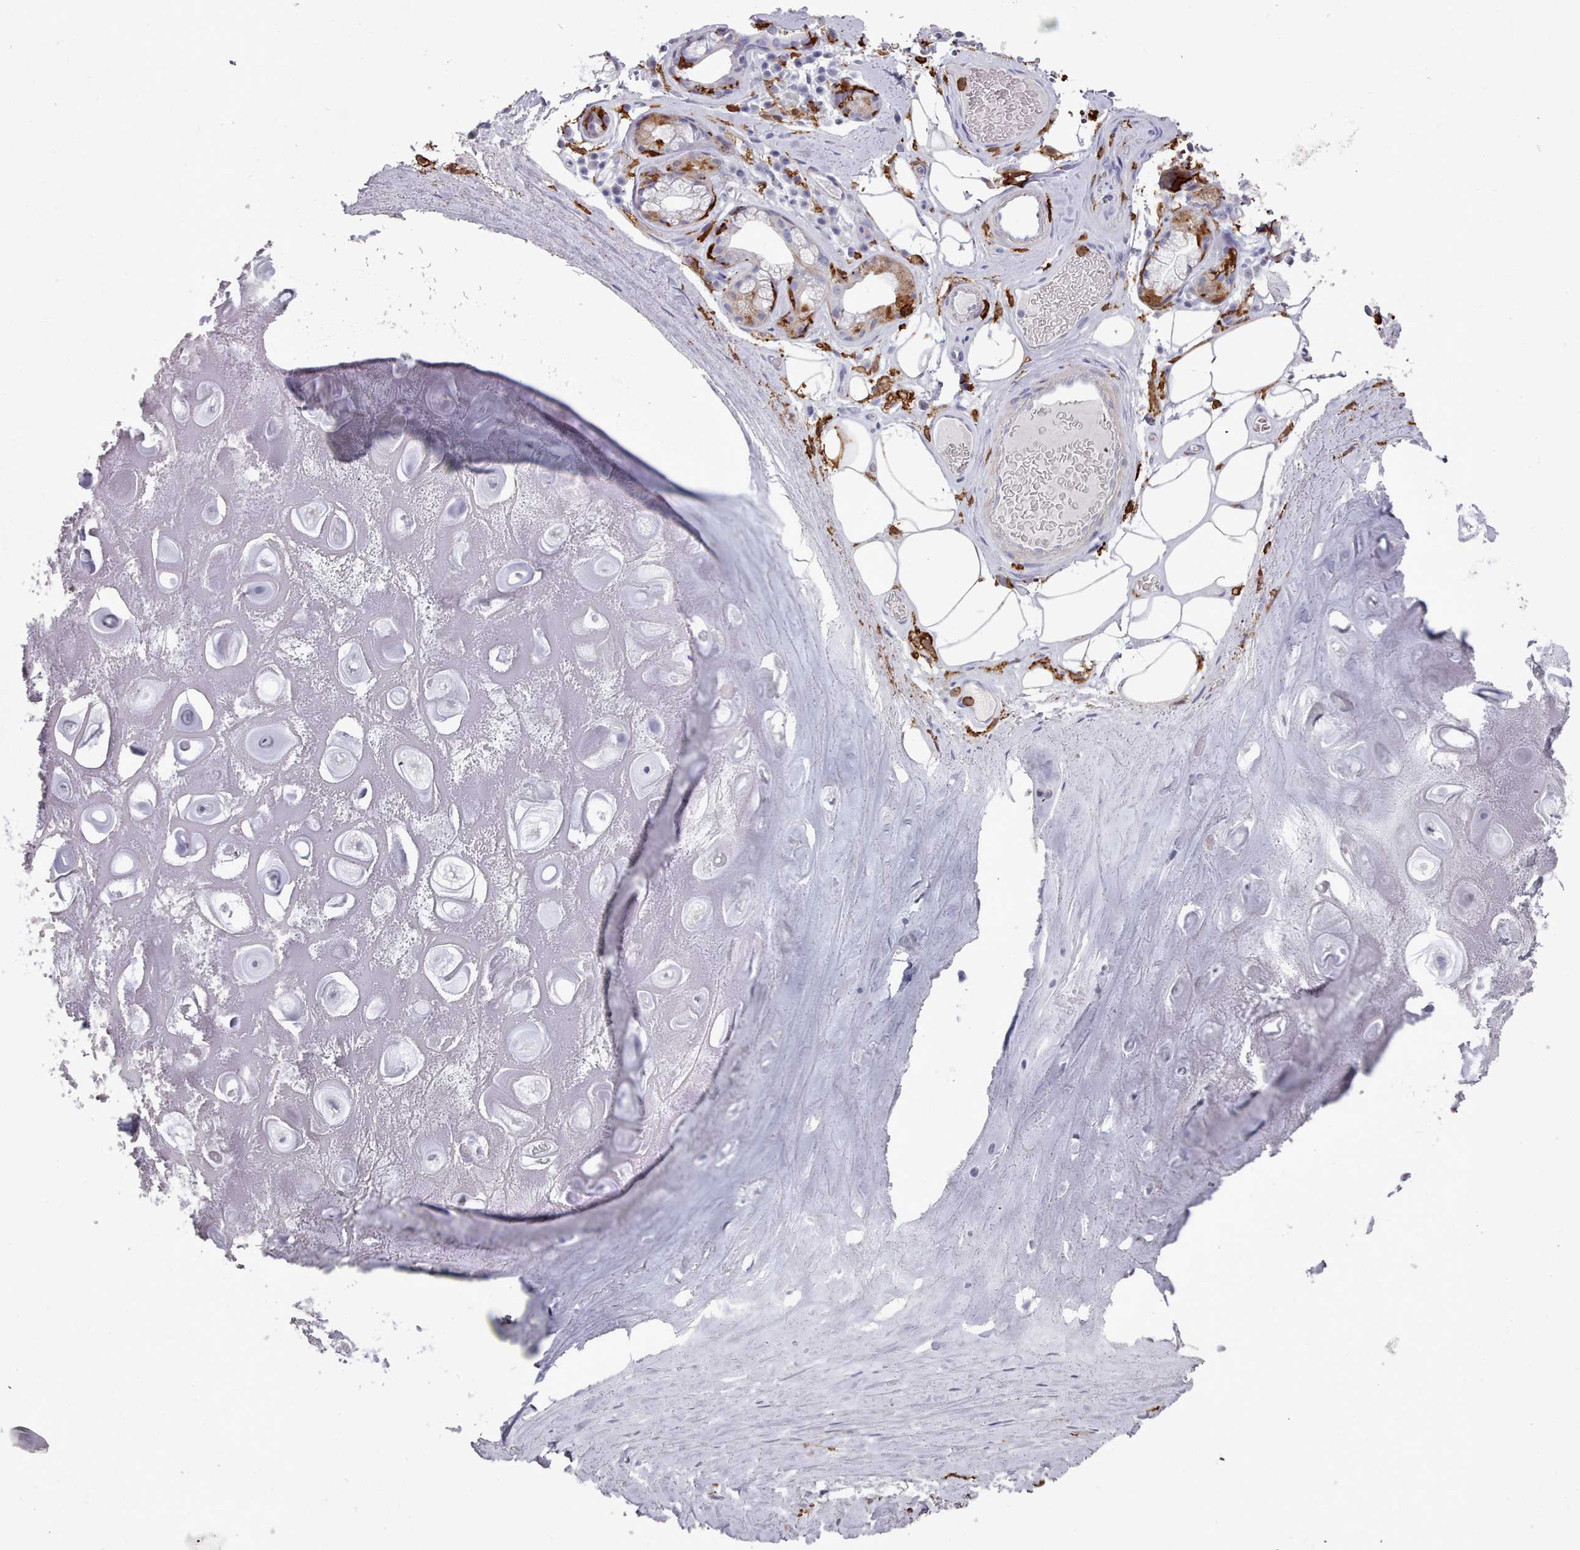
{"staining": {"intensity": "negative", "quantity": "none", "location": "none"}, "tissue": "adipose tissue", "cell_type": "Adipocytes", "image_type": "normal", "snomed": [{"axis": "morphology", "description": "Normal tissue, NOS"}, {"axis": "topography", "description": "Cartilage tissue"}], "caption": "This is an IHC micrograph of unremarkable adipose tissue. There is no positivity in adipocytes.", "gene": "AIF1", "patient": {"sex": "male", "age": 81}}